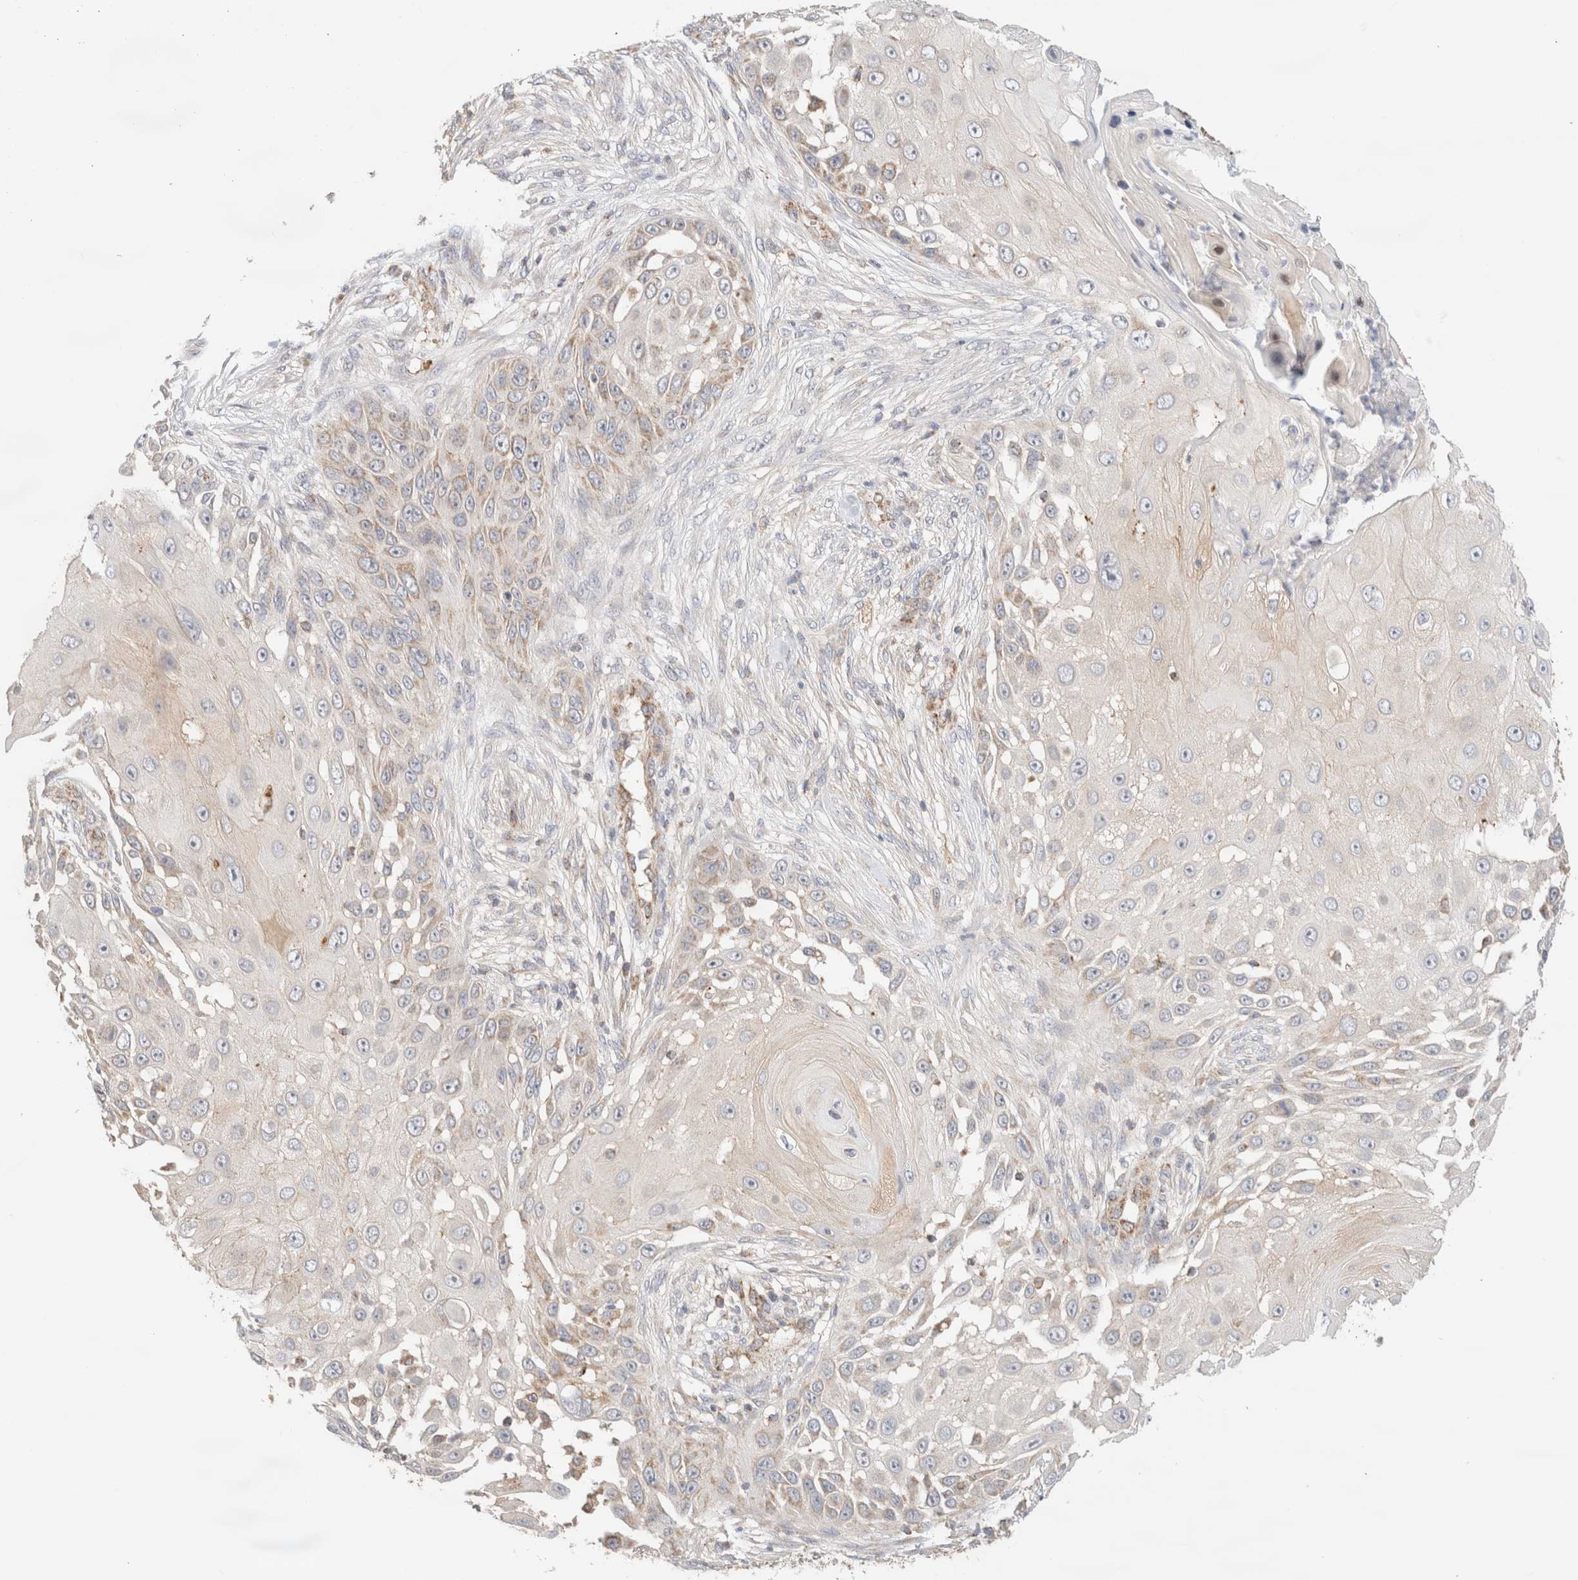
{"staining": {"intensity": "moderate", "quantity": "<25%", "location": "cytoplasmic/membranous"}, "tissue": "skin cancer", "cell_type": "Tumor cells", "image_type": "cancer", "snomed": [{"axis": "morphology", "description": "Squamous cell carcinoma, NOS"}, {"axis": "topography", "description": "Skin"}], "caption": "This photomicrograph reveals skin squamous cell carcinoma stained with immunohistochemistry to label a protein in brown. The cytoplasmic/membranous of tumor cells show moderate positivity for the protein. Nuclei are counter-stained blue.", "gene": "MRM3", "patient": {"sex": "female", "age": 44}}